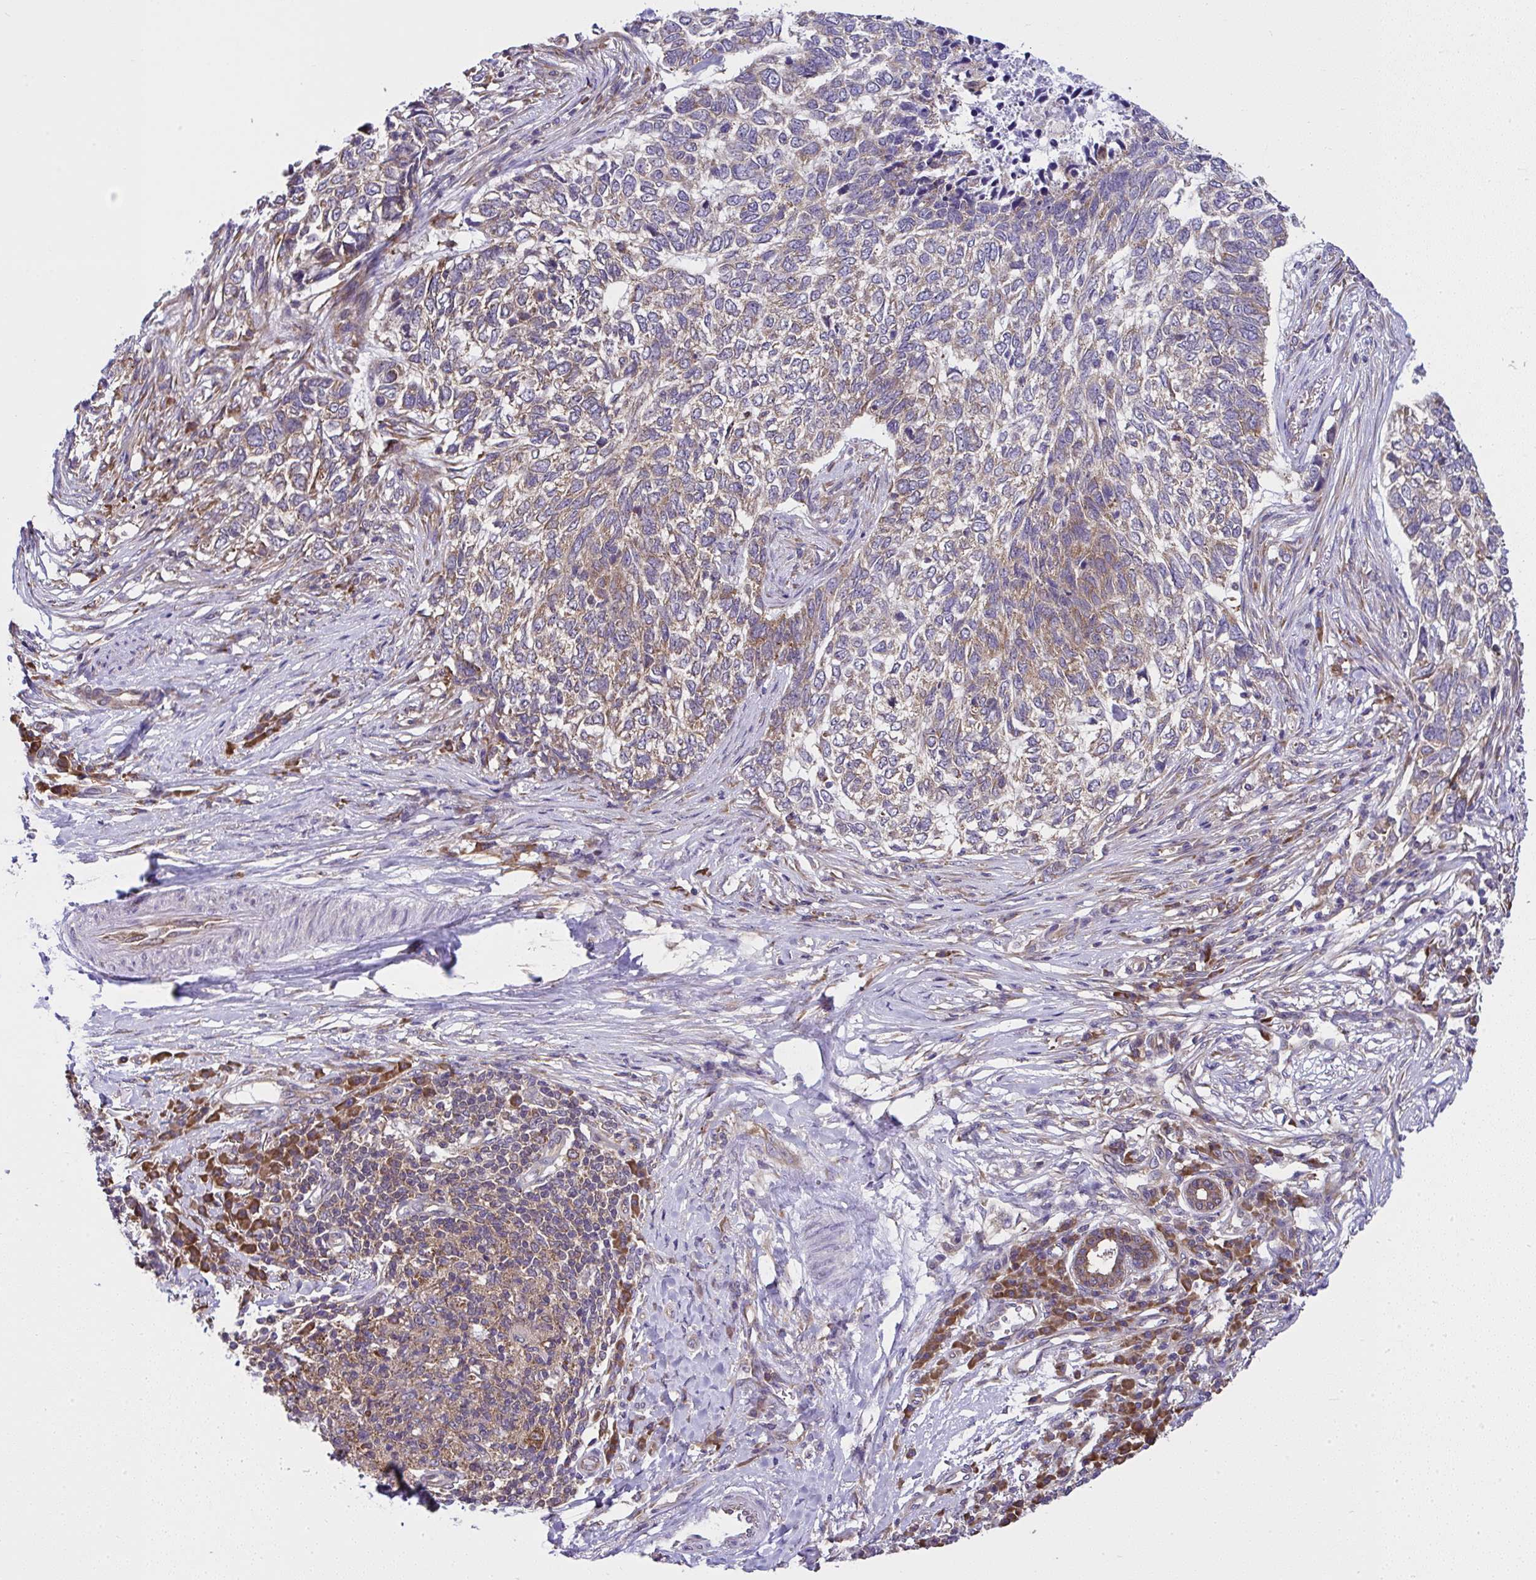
{"staining": {"intensity": "weak", "quantity": "25%-75%", "location": "cytoplasmic/membranous"}, "tissue": "skin cancer", "cell_type": "Tumor cells", "image_type": "cancer", "snomed": [{"axis": "morphology", "description": "Basal cell carcinoma"}, {"axis": "topography", "description": "Skin"}], "caption": "High-power microscopy captured an IHC image of skin basal cell carcinoma, revealing weak cytoplasmic/membranous staining in approximately 25%-75% of tumor cells.", "gene": "RPS7", "patient": {"sex": "female", "age": 65}}